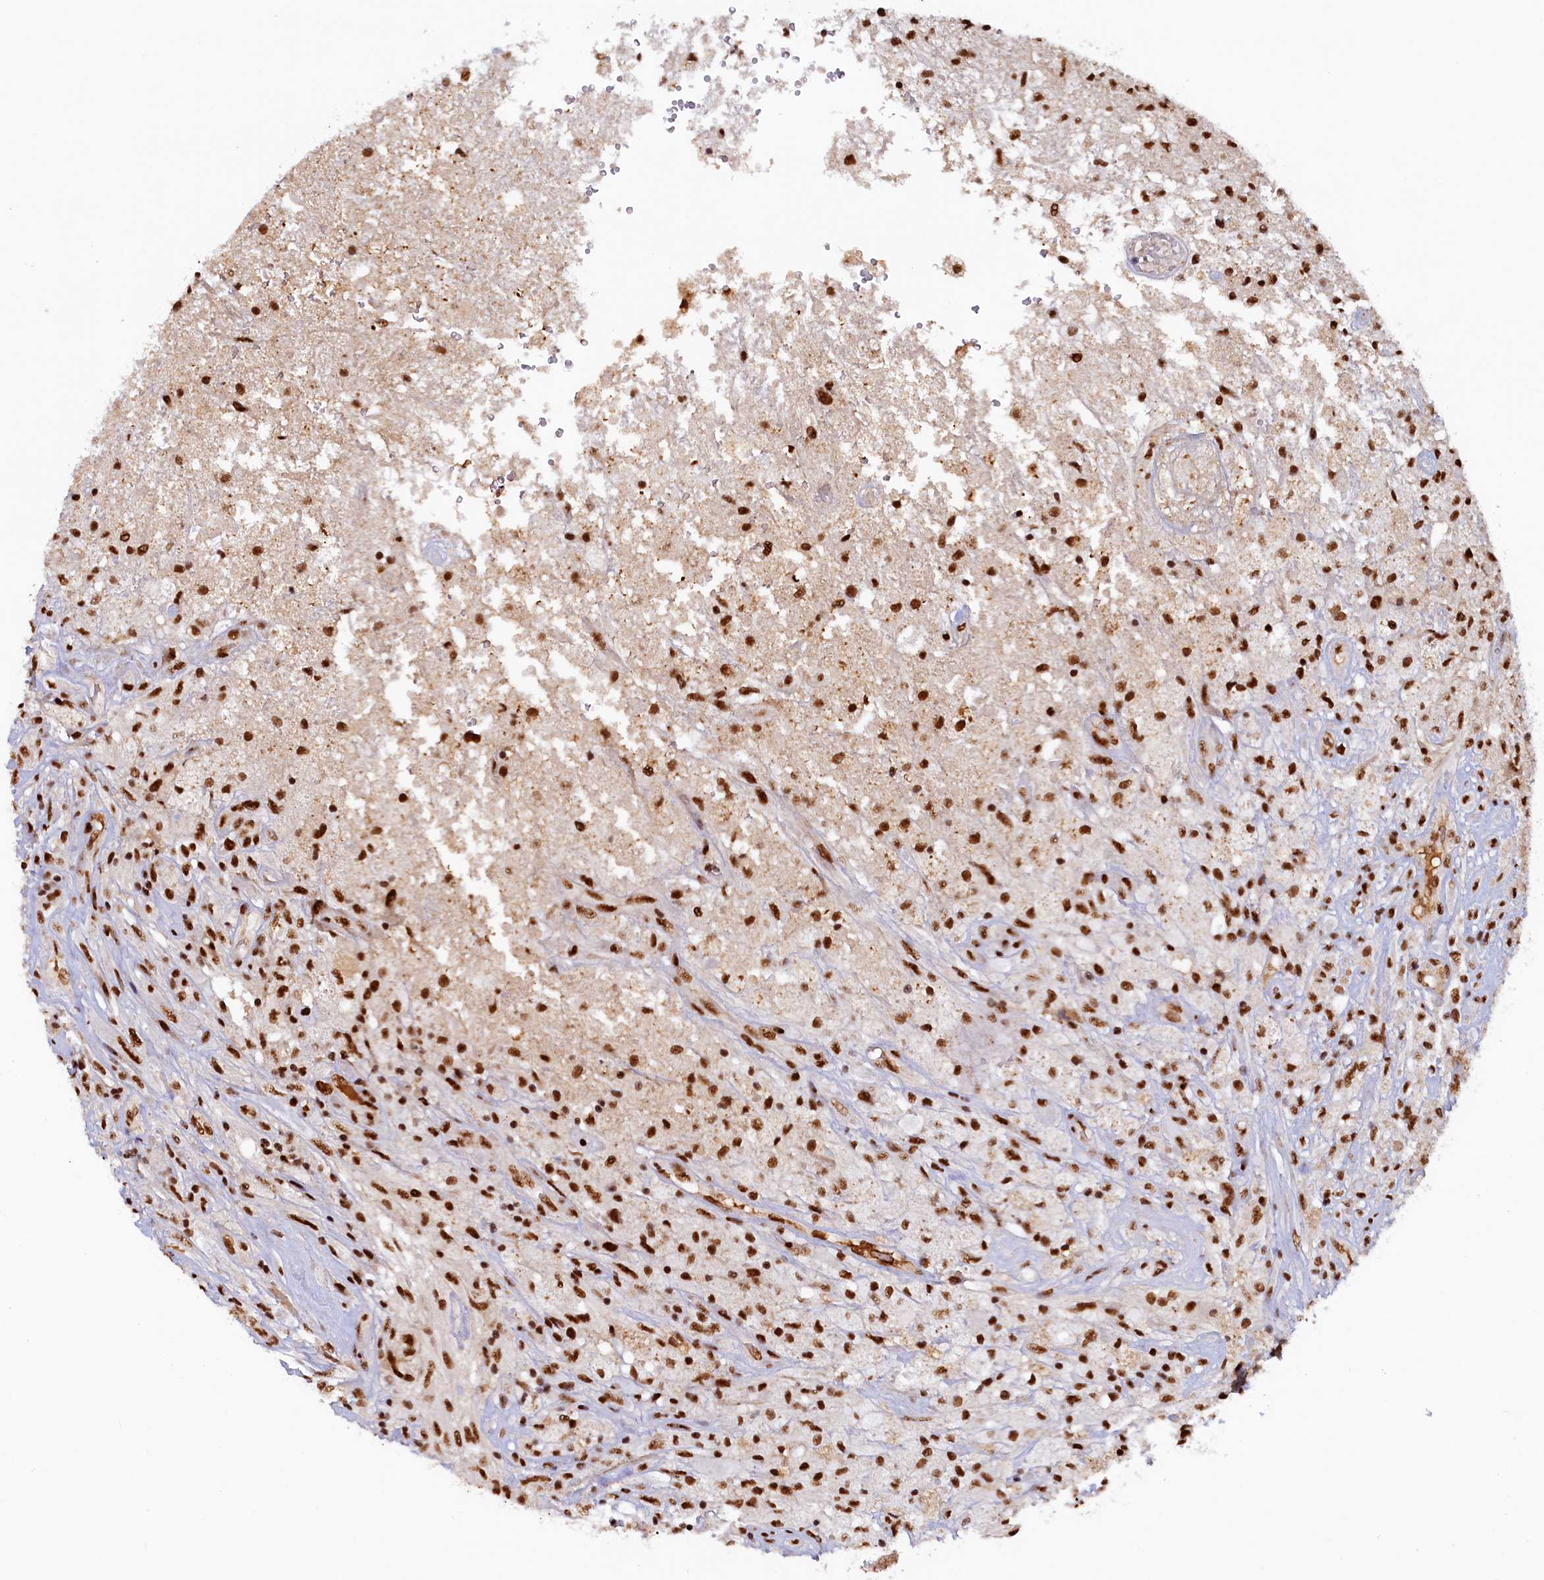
{"staining": {"intensity": "strong", "quantity": ">75%", "location": "nuclear"}, "tissue": "glioma", "cell_type": "Tumor cells", "image_type": "cancer", "snomed": [{"axis": "morphology", "description": "Glioma, malignant, High grade"}, {"axis": "topography", "description": "Brain"}], "caption": "Strong nuclear positivity for a protein is appreciated in approximately >75% of tumor cells of malignant high-grade glioma using immunohistochemistry (IHC).", "gene": "ZC3H18", "patient": {"sex": "male", "age": 56}}